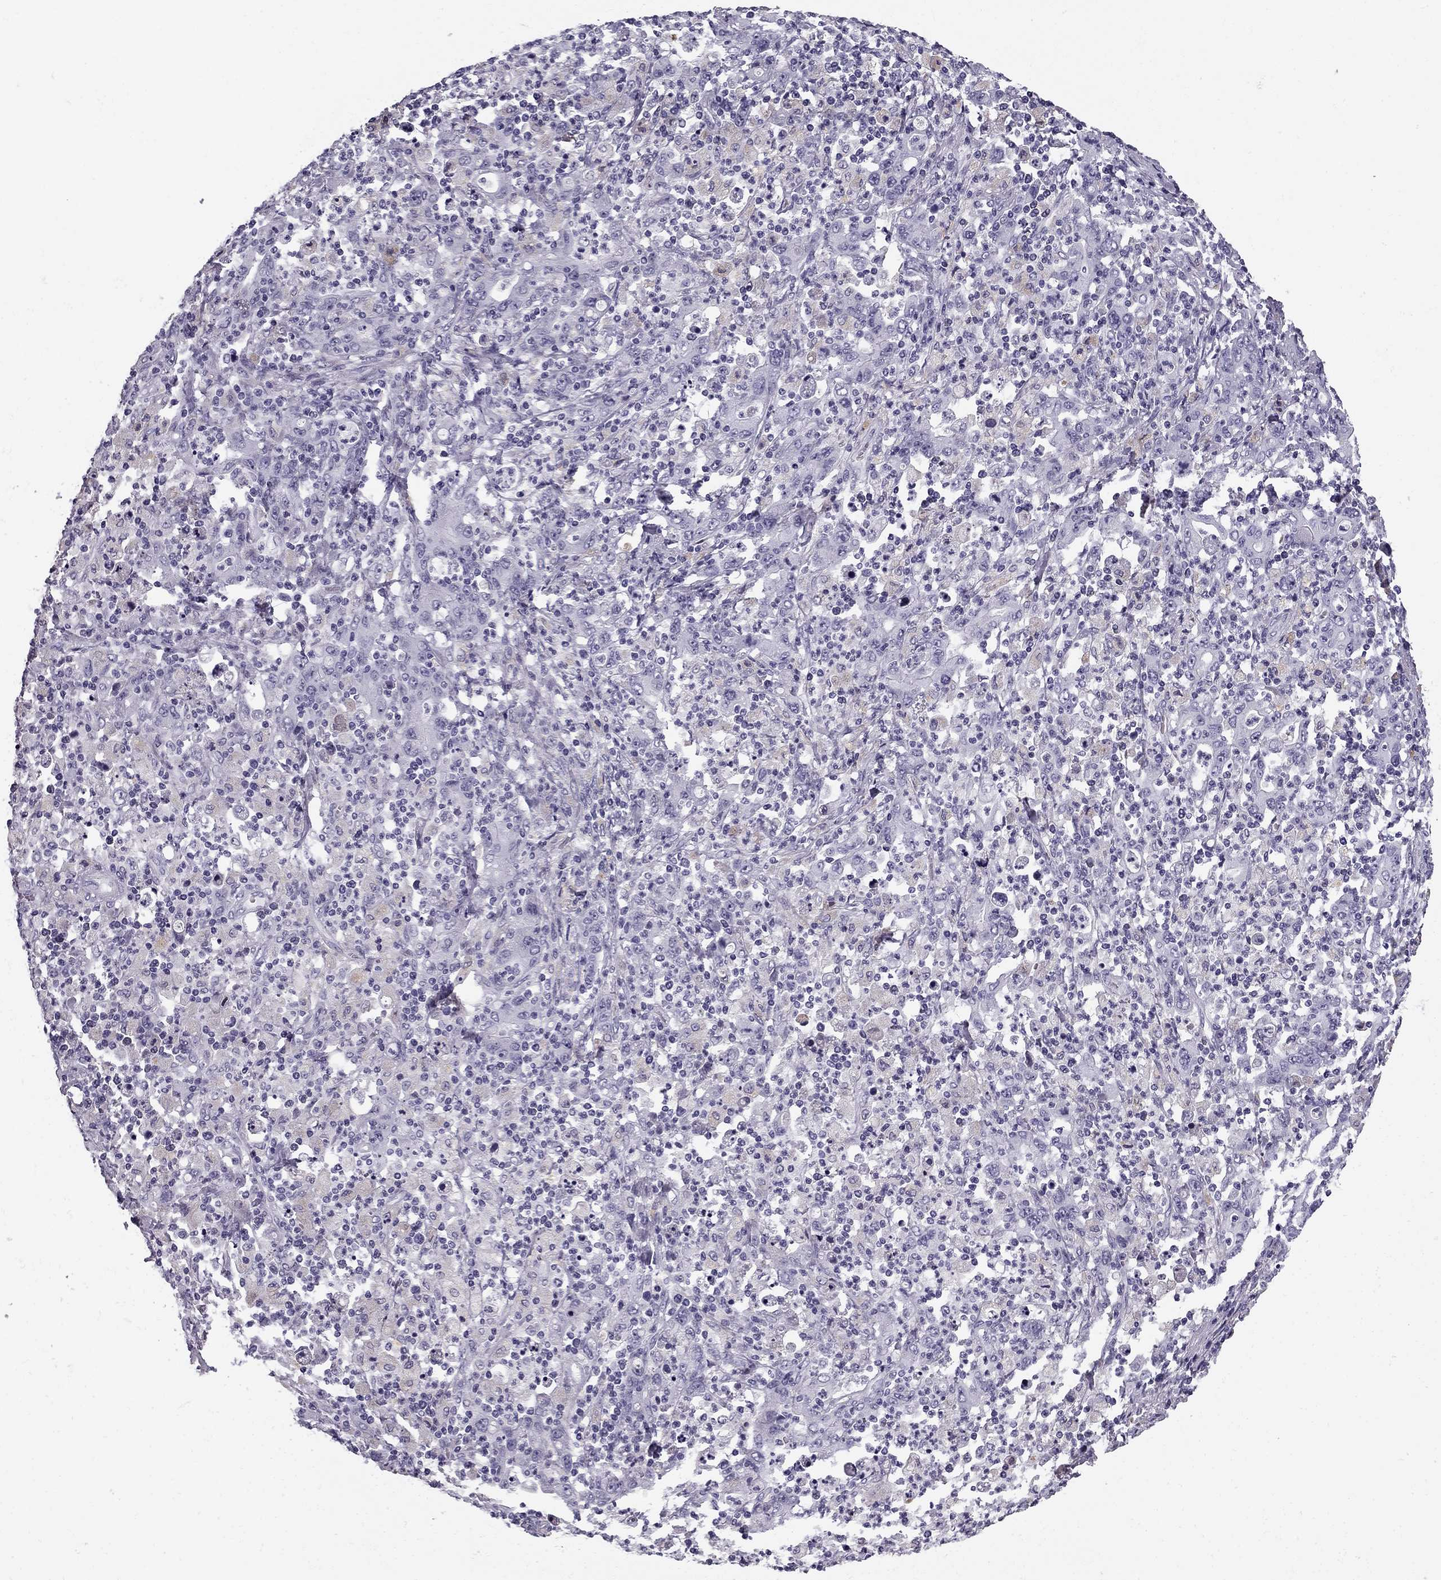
{"staining": {"intensity": "weak", "quantity": "<25%", "location": "cytoplasmic/membranous"}, "tissue": "stomach cancer", "cell_type": "Tumor cells", "image_type": "cancer", "snomed": [{"axis": "morphology", "description": "Adenocarcinoma, NOS"}, {"axis": "topography", "description": "Stomach, upper"}], "caption": "DAB (3,3'-diaminobenzidine) immunohistochemical staining of stomach adenocarcinoma reveals no significant staining in tumor cells.", "gene": "MC5R", "patient": {"sex": "male", "age": 69}}